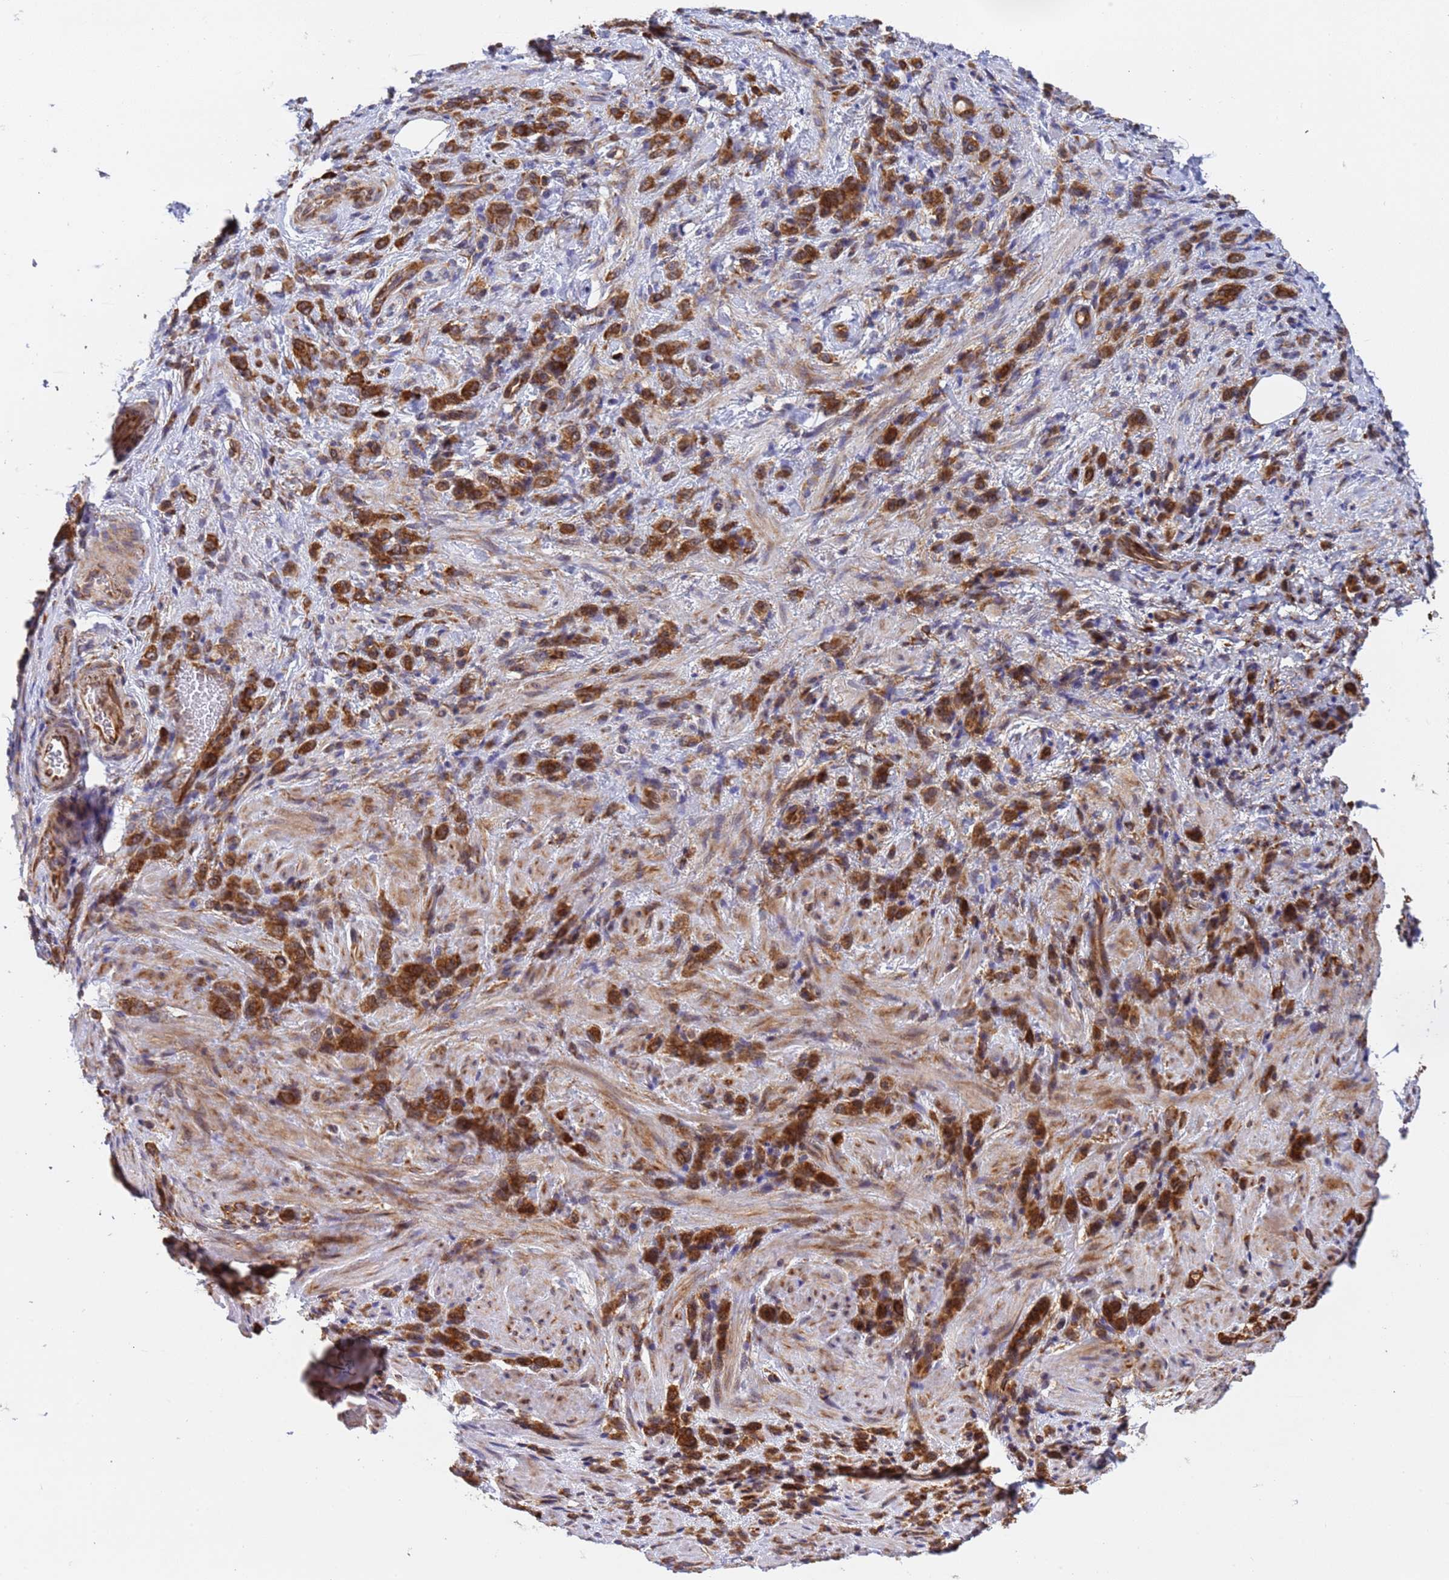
{"staining": {"intensity": "strong", "quantity": ">75%", "location": "cytoplasmic/membranous"}, "tissue": "stomach cancer", "cell_type": "Tumor cells", "image_type": "cancer", "snomed": [{"axis": "morphology", "description": "Adenocarcinoma, NOS"}, {"axis": "topography", "description": "Stomach"}], "caption": "Human stomach cancer (adenocarcinoma) stained with a brown dye shows strong cytoplasmic/membranous positive staining in approximately >75% of tumor cells.", "gene": "RPL36", "patient": {"sex": "male", "age": 77}}